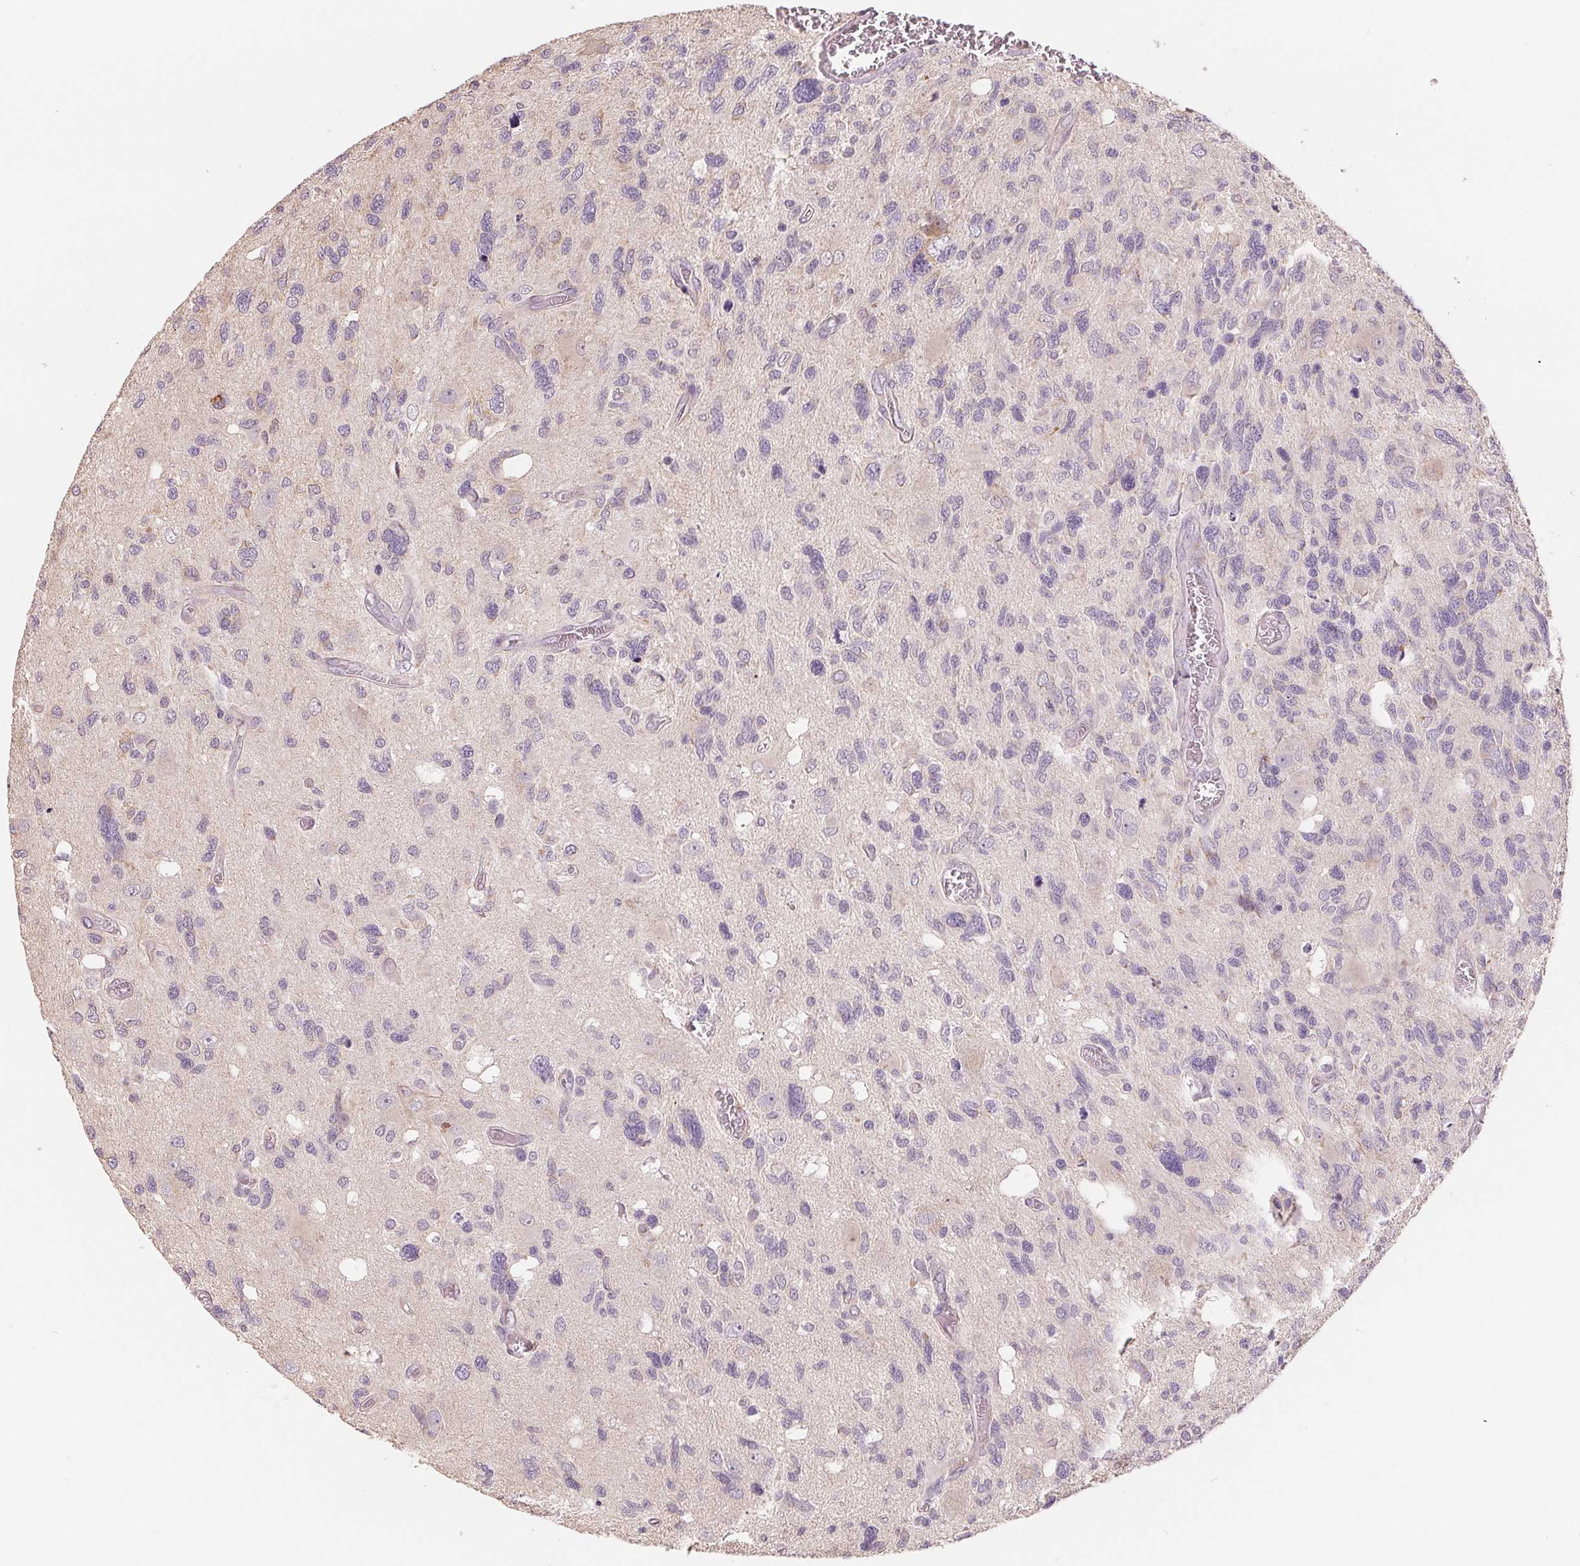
{"staining": {"intensity": "negative", "quantity": "none", "location": "none"}, "tissue": "glioma", "cell_type": "Tumor cells", "image_type": "cancer", "snomed": [{"axis": "morphology", "description": "Glioma, malignant, High grade"}, {"axis": "topography", "description": "Brain"}], "caption": "DAB (3,3'-diaminobenzidine) immunohistochemical staining of glioma reveals no significant expression in tumor cells.", "gene": "VTCN1", "patient": {"sex": "male", "age": 49}}